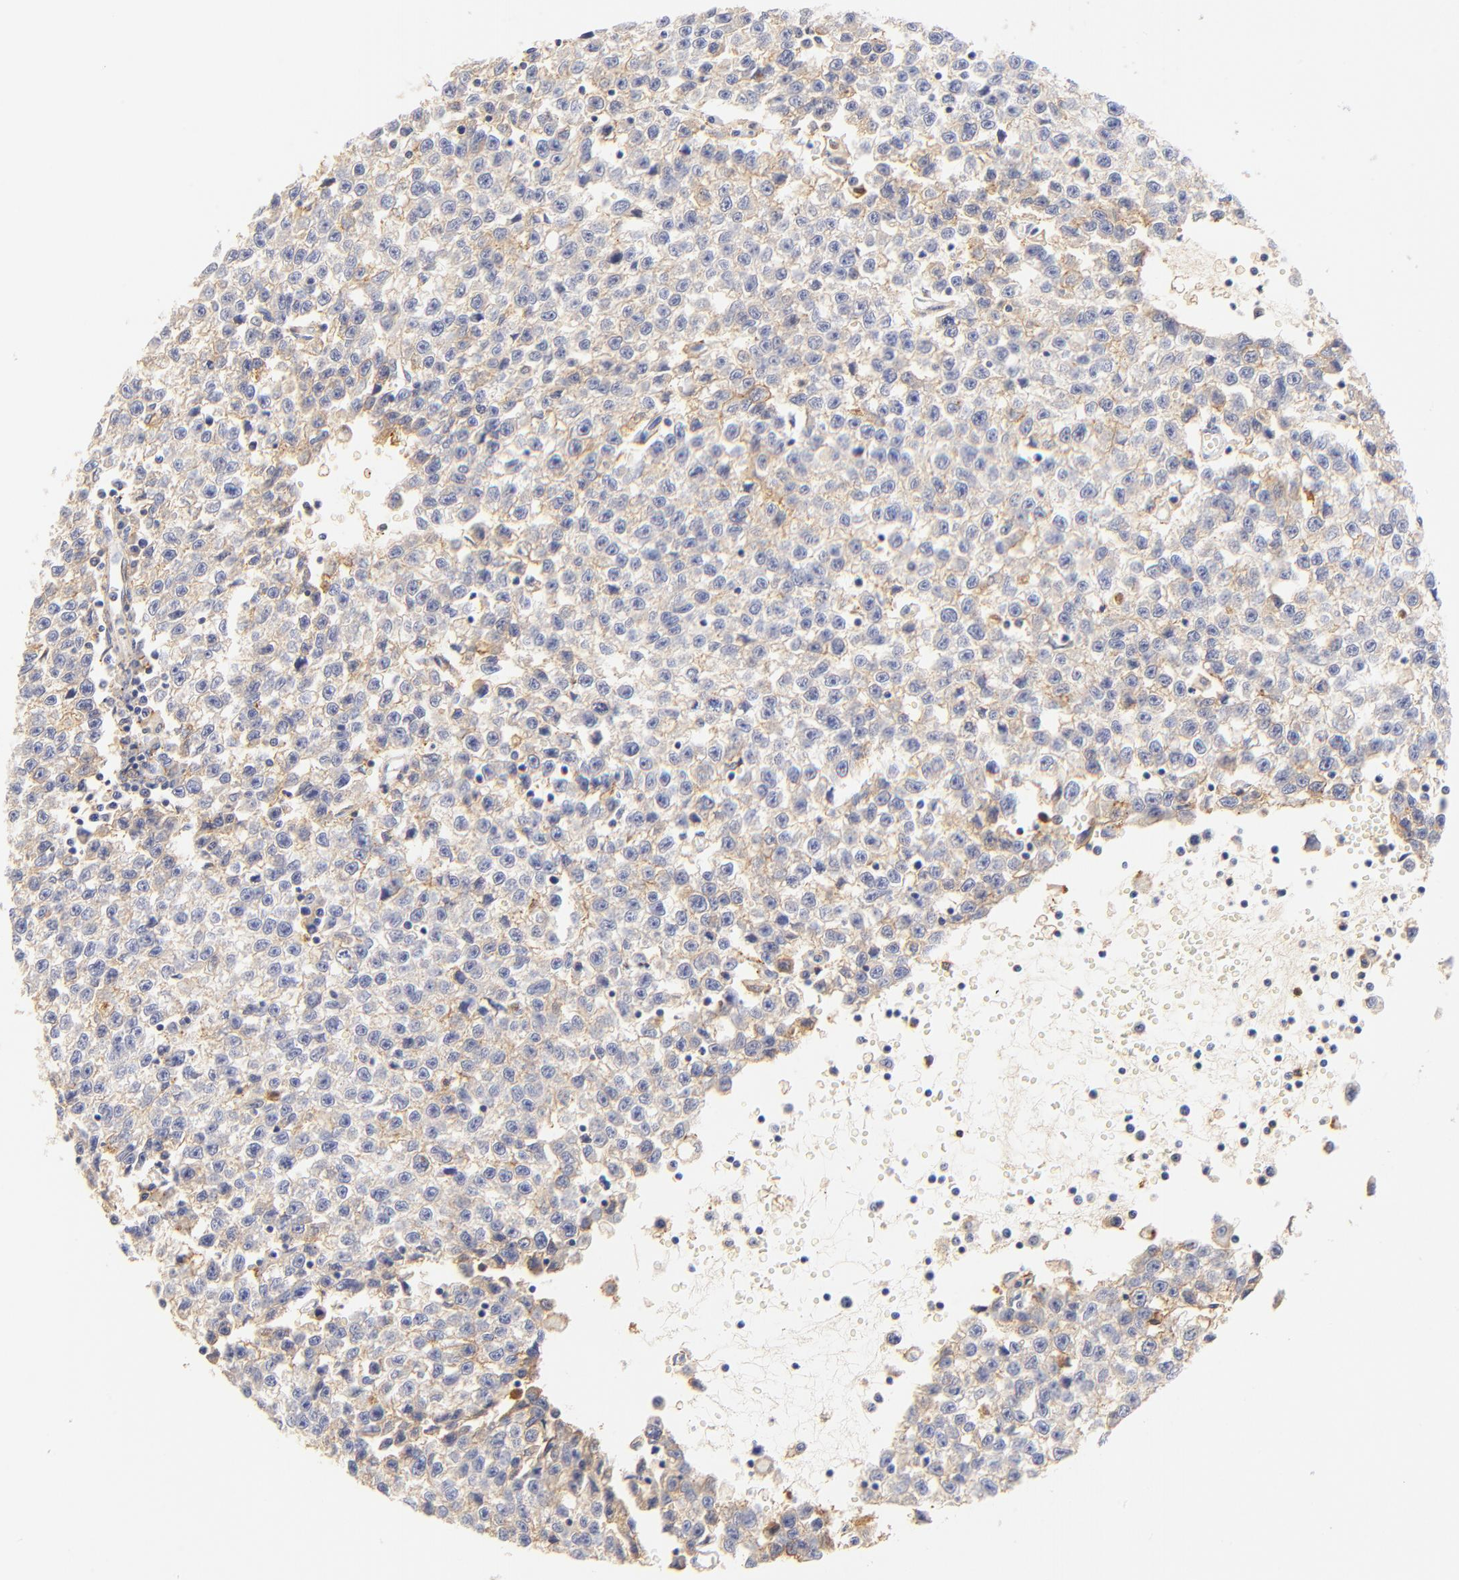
{"staining": {"intensity": "weak", "quantity": ">75%", "location": "cytoplasmic/membranous"}, "tissue": "testis cancer", "cell_type": "Tumor cells", "image_type": "cancer", "snomed": [{"axis": "morphology", "description": "Seminoma, NOS"}, {"axis": "topography", "description": "Testis"}], "caption": "Immunohistochemical staining of human testis seminoma shows low levels of weak cytoplasmic/membranous expression in about >75% of tumor cells.", "gene": "MDGA2", "patient": {"sex": "male", "age": 35}}